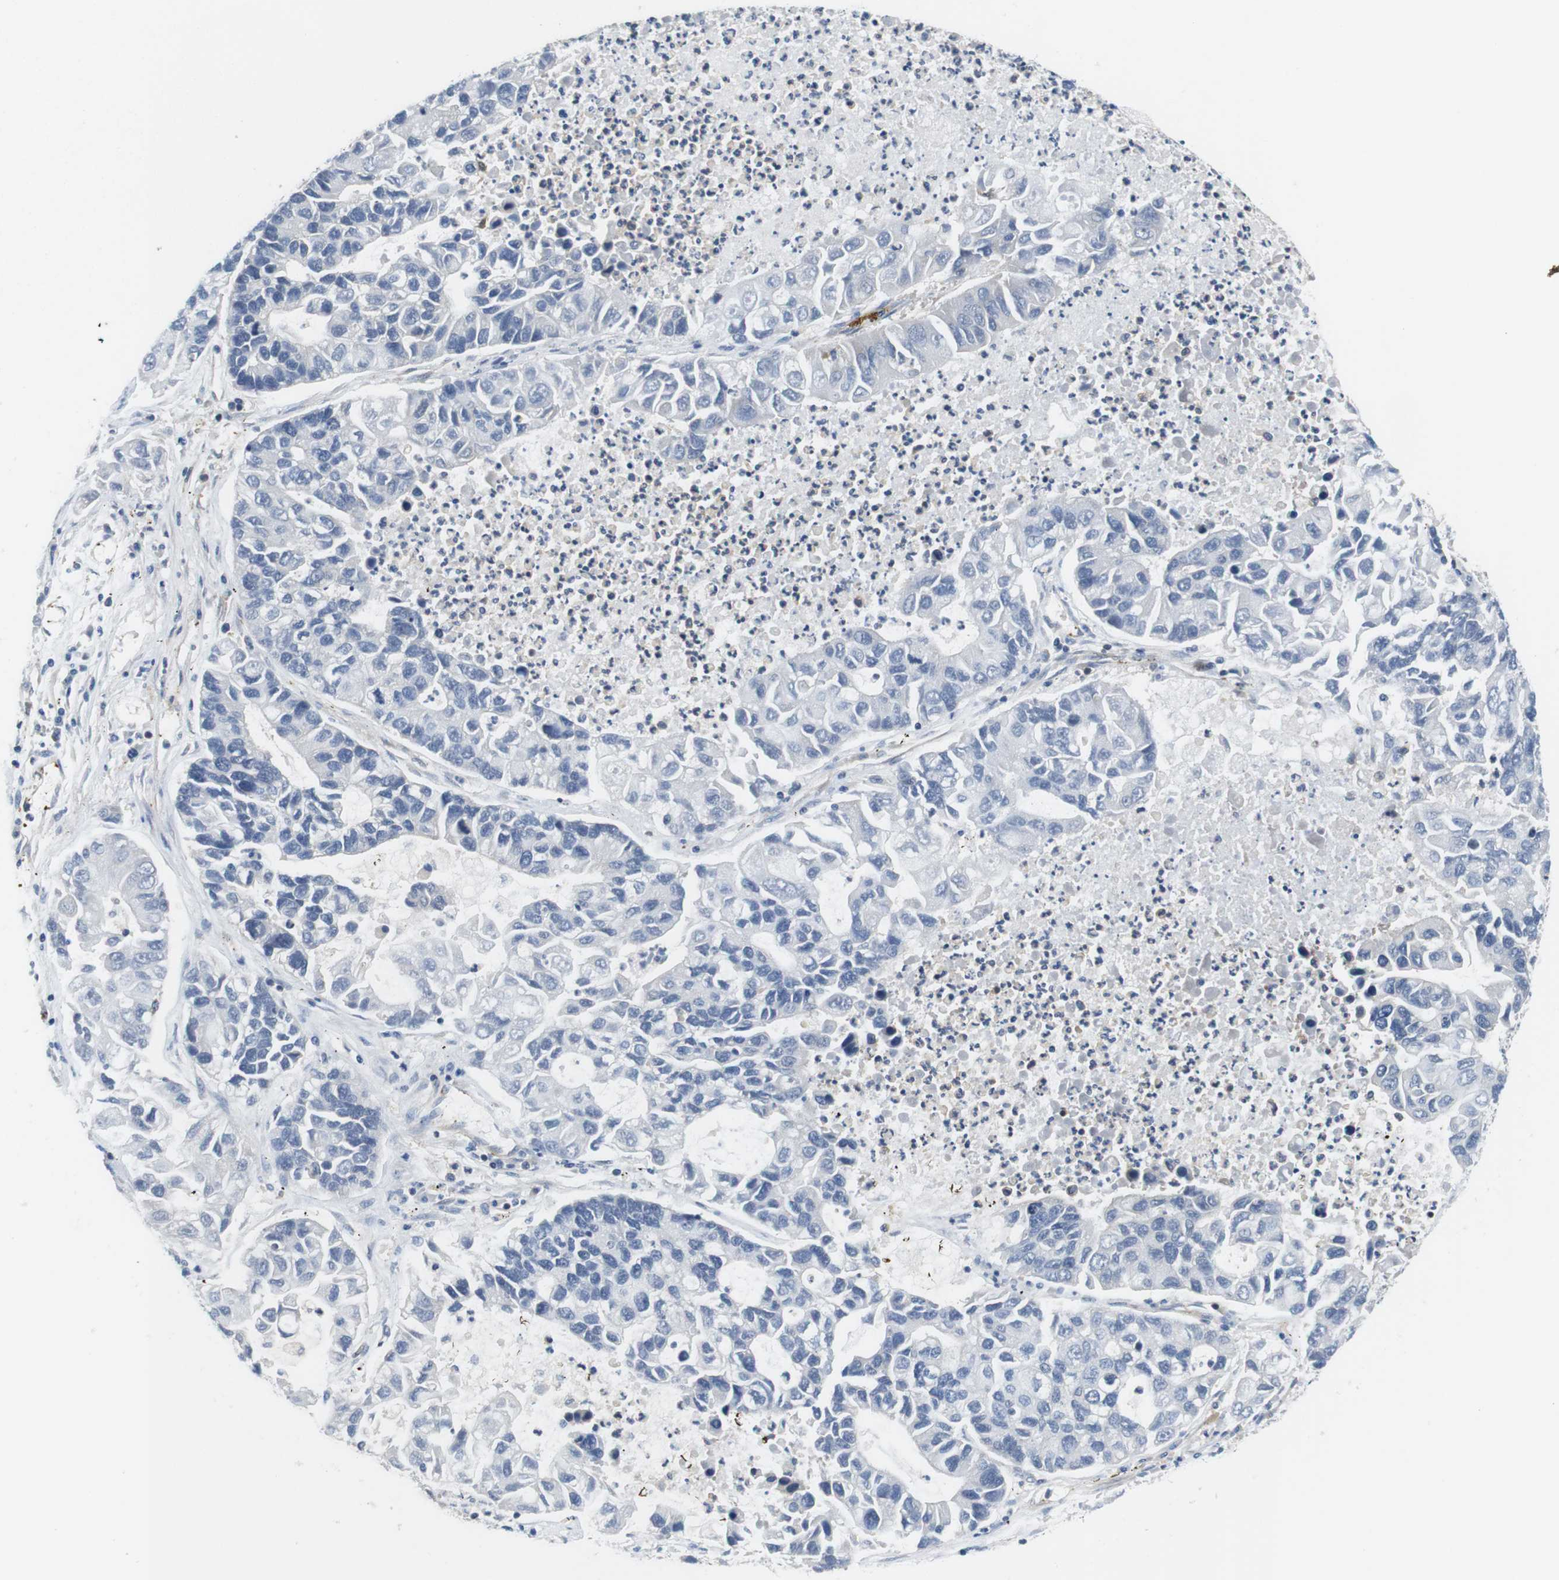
{"staining": {"intensity": "negative", "quantity": "none", "location": "none"}, "tissue": "lung cancer", "cell_type": "Tumor cells", "image_type": "cancer", "snomed": [{"axis": "morphology", "description": "Adenocarcinoma, NOS"}, {"axis": "topography", "description": "Lung"}], "caption": "Immunohistochemical staining of human adenocarcinoma (lung) shows no significant positivity in tumor cells. (Stains: DAB (3,3'-diaminobenzidine) IHC with hematoxylin counter stain, Microscopy: brightfield microscopy at high magnification).", "gene": "HERPUD2", "patient": {"sex": "female", "age": 51}}